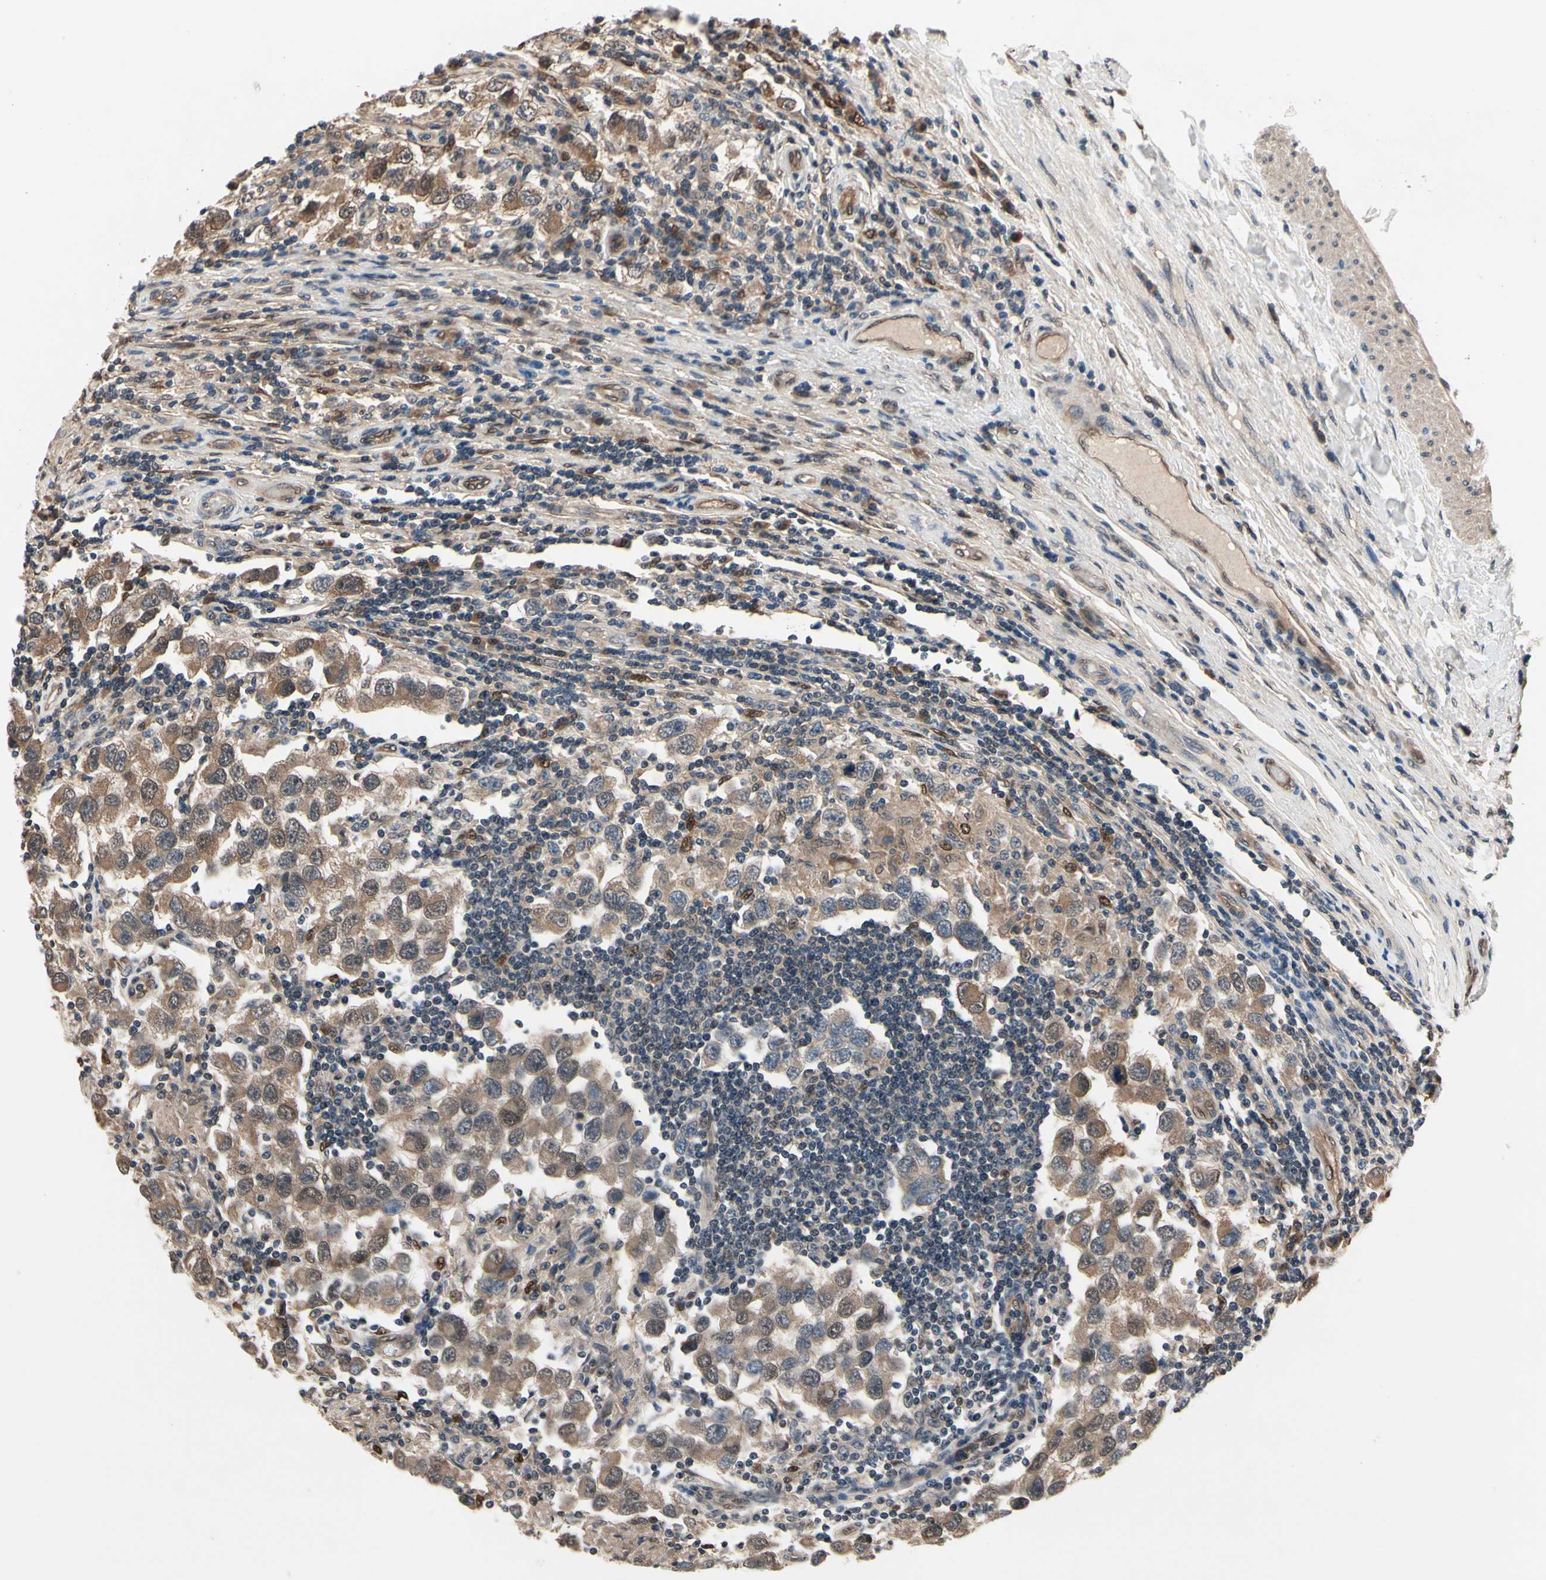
{"staining": {"intensity": "moderate", "quantity": ">75%", "location": "cytoplasmic/membranous"}, "tissue": "testis cancer", "cell_type": "Tumor cells", "image_type": "cancer", "snomed": [{"axis": "morphology", "description": "Carcinoma, Embryonal, NOS"}, {"axis": "topography", "description": "Testis"}], "caption": "This image exhibits immunohistochemistry staining of human testis embryonal carcinoma, with medium moderate cytoplasmic/membranous expression in about >75% of tumor cells.", "gene": "PRDX6", "patient": {"sex": "male", "age": 21}}